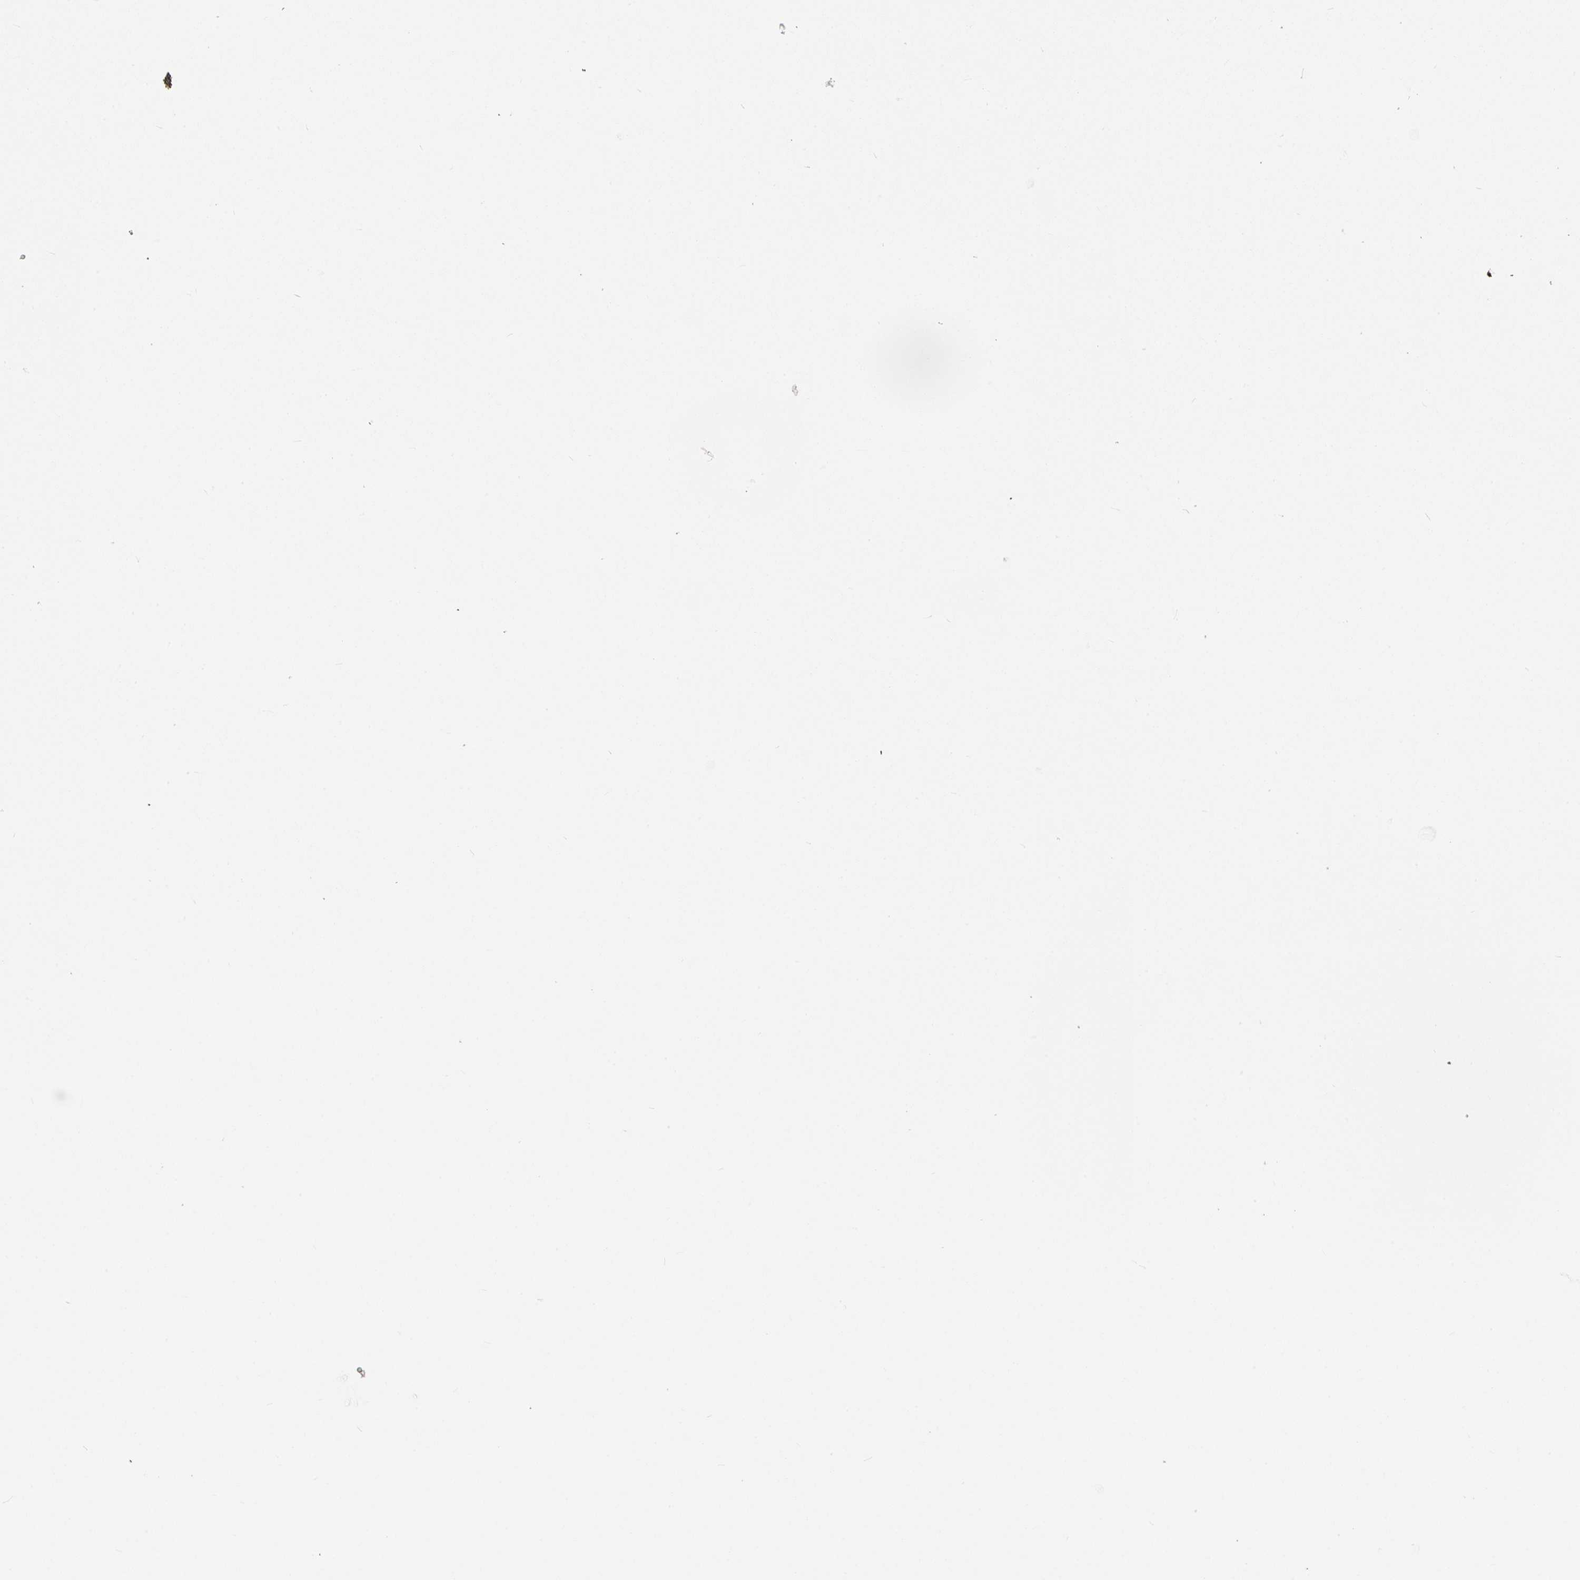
{"staining": {"intensity": "moderate", "quantity": "<25%", "location": "cytoplasmic/membranous"}, "tissue": "parathyroid gland", "cell_type": "Glandular cells", "image_type": "normal", "snomed": [{"axis": "morphology", "description": "Normal tissue, NOS"}, {"axis": "topography", "description": "Parathyroid gland"}], "caption": "This is a micrograph of IHC staining of benign parathyroid gland, which shows moderate staining in the cytoplasmic/membranous of glandular cells.", "gene": "ADD3", "patient": {"sex": "female", "age": 71}}